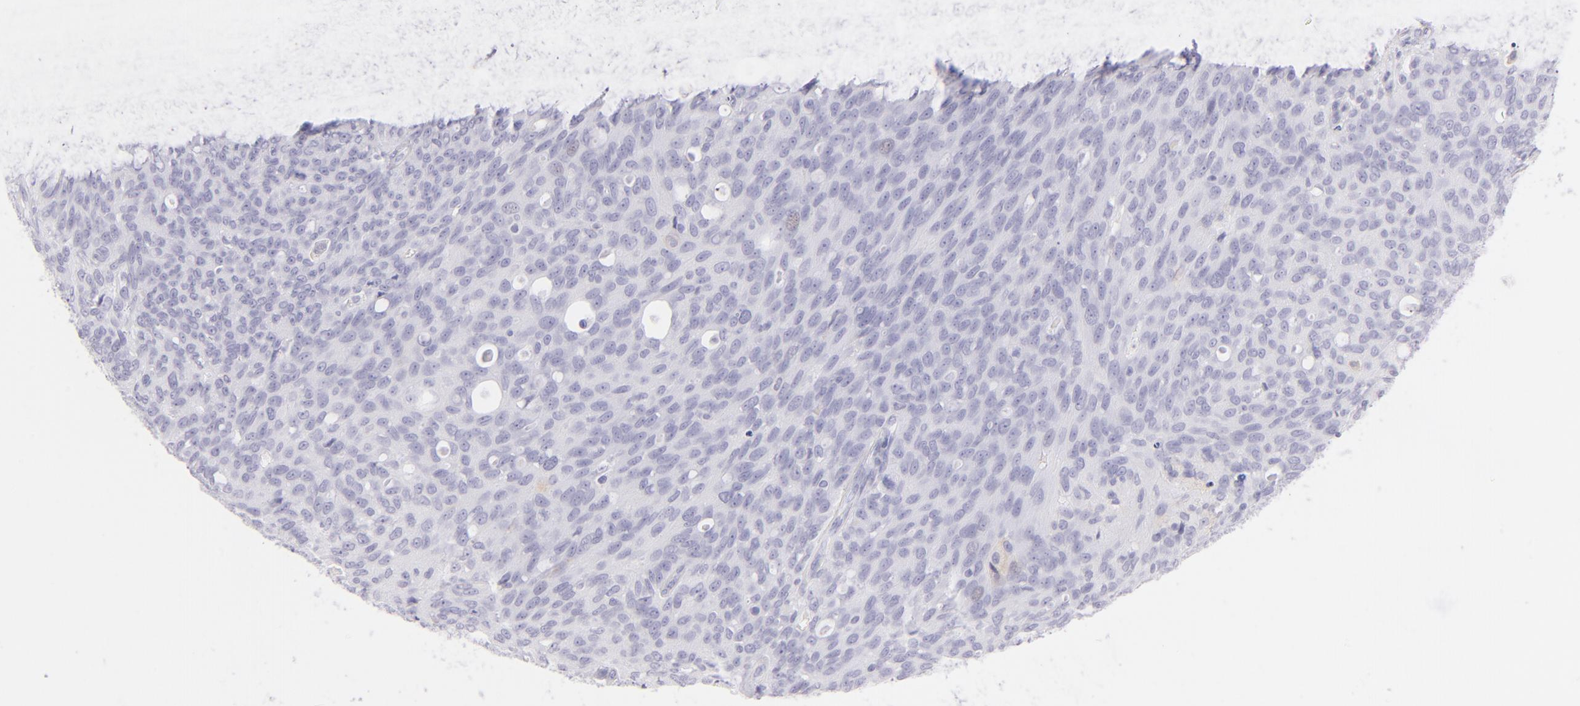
{"staining": {"intensity": "negative", "quantity": "none", "location": "none"}, "tissue": "ovarian cancer", "cell_type": "Tumor cells", "image_type": "cancer", "snomed": [{"axis": "morphology", "description": "Carcinoma, endometroid"}, {"axis": "topography", "description": "Ovary"}], "caption": "This is a histopathology image of immunohistochemistry staining of ovarian cancer, which shows no expression in tumor cells. (DAB IHC visualized using brightfield microscopy, high magnification).", "gene": "CD72", "patient": {"sex": "female", "age": 60}}